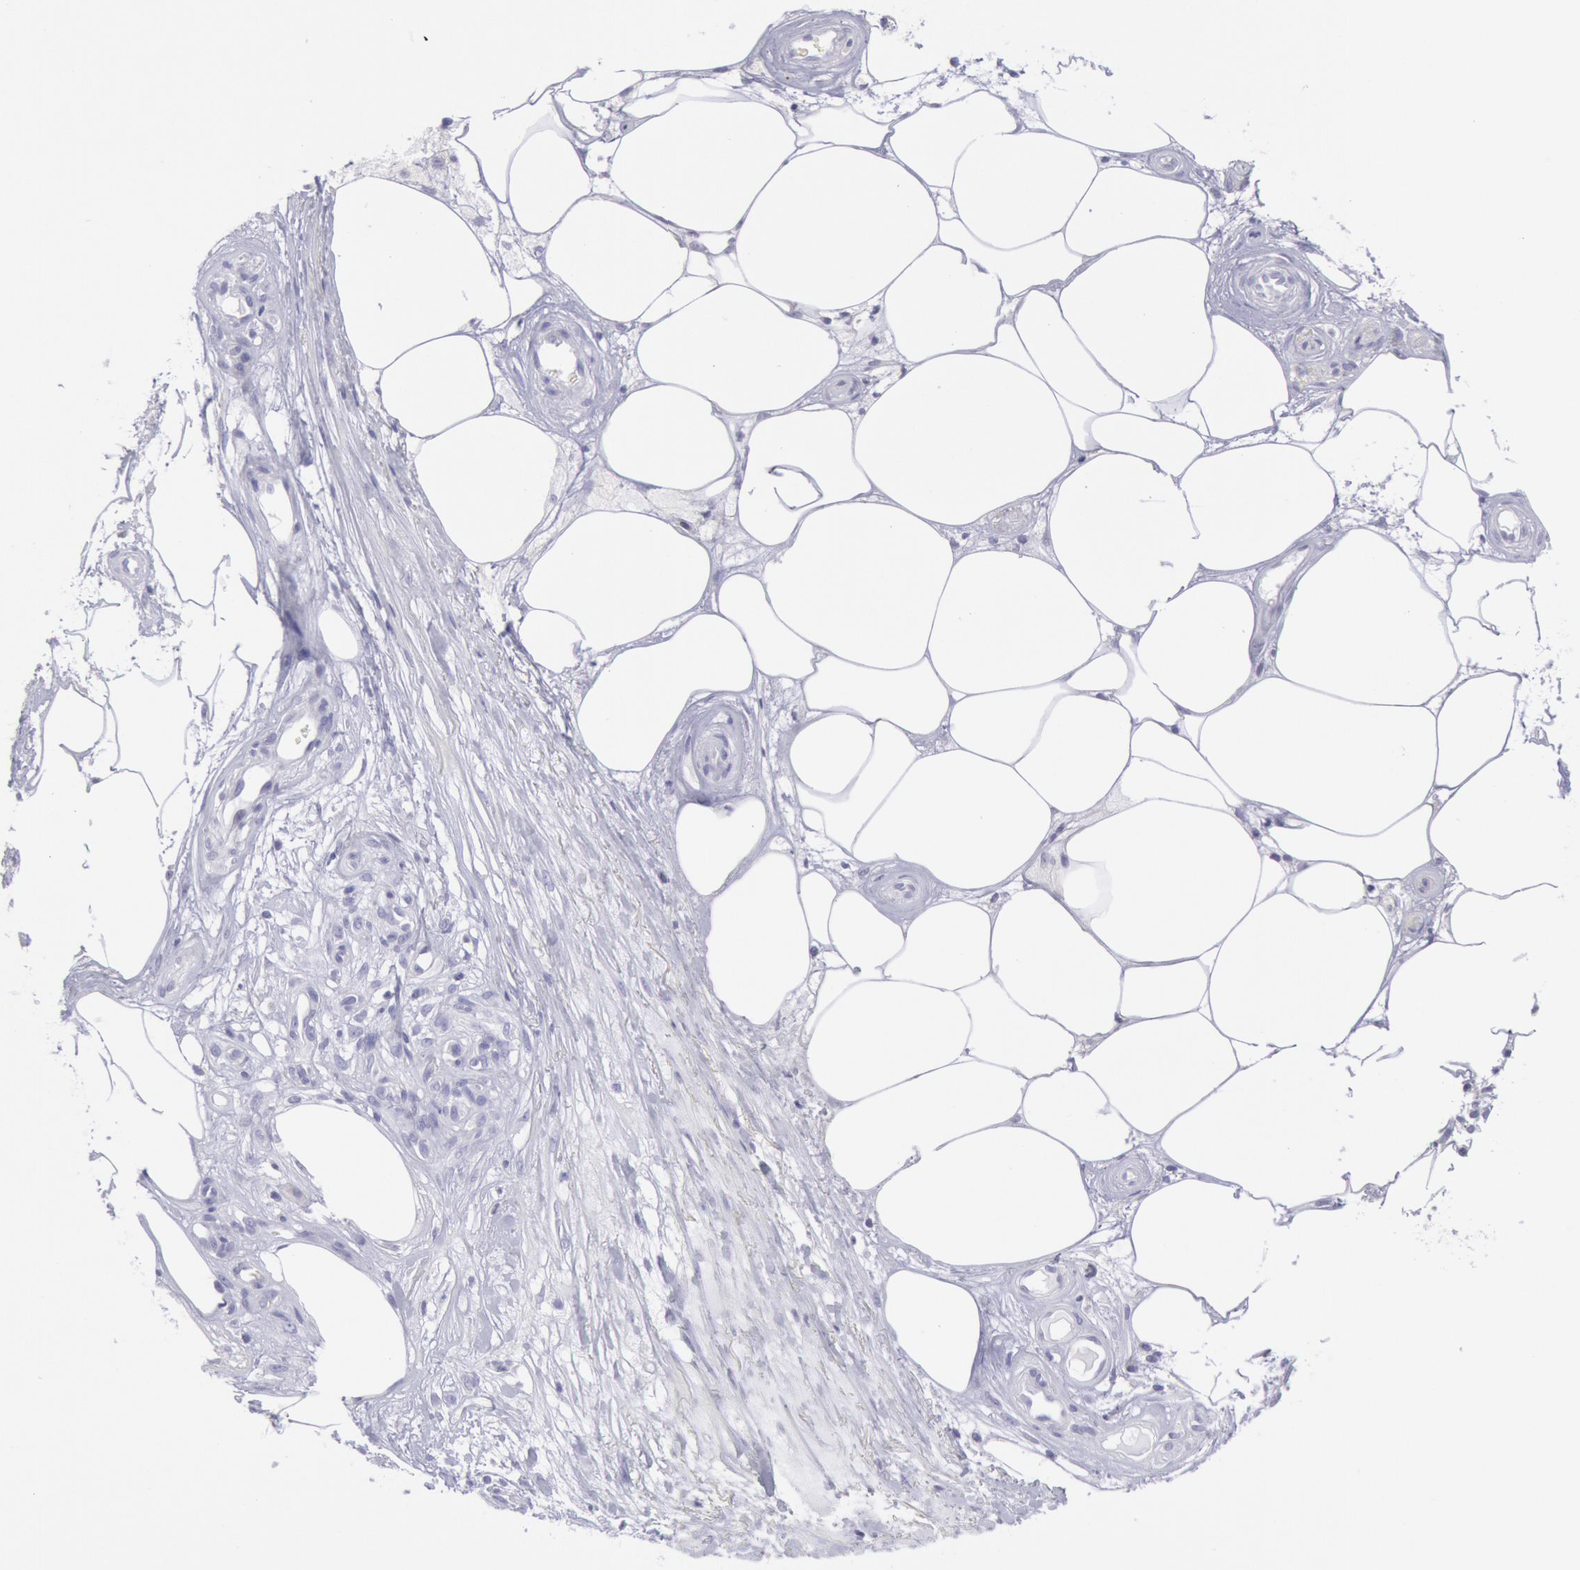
{"staining": {"intensity": "negative", "quantity": "none", "location": "none"}, "tissue": "melanoma", "cell_type": "Tumor cells", "image_type": "cancer", "snomed": [{"axis": "morphology", "description": "Malignant melanoma, NOS"}, {"axis": "topography", "description": "Skin"}], "caption": "An immunohistochemistry photomicrograph of melanoma is shown. There is no staining in tumor cells of melanoma. (Stains: DAB (3,3'-diaminobenzidine) IHC with hematoxylin counter stain, Microscopy: brightfield microscopy at high magnification).", "gene": "MYH7", "patient": {"sex": "female", "age": 85}}